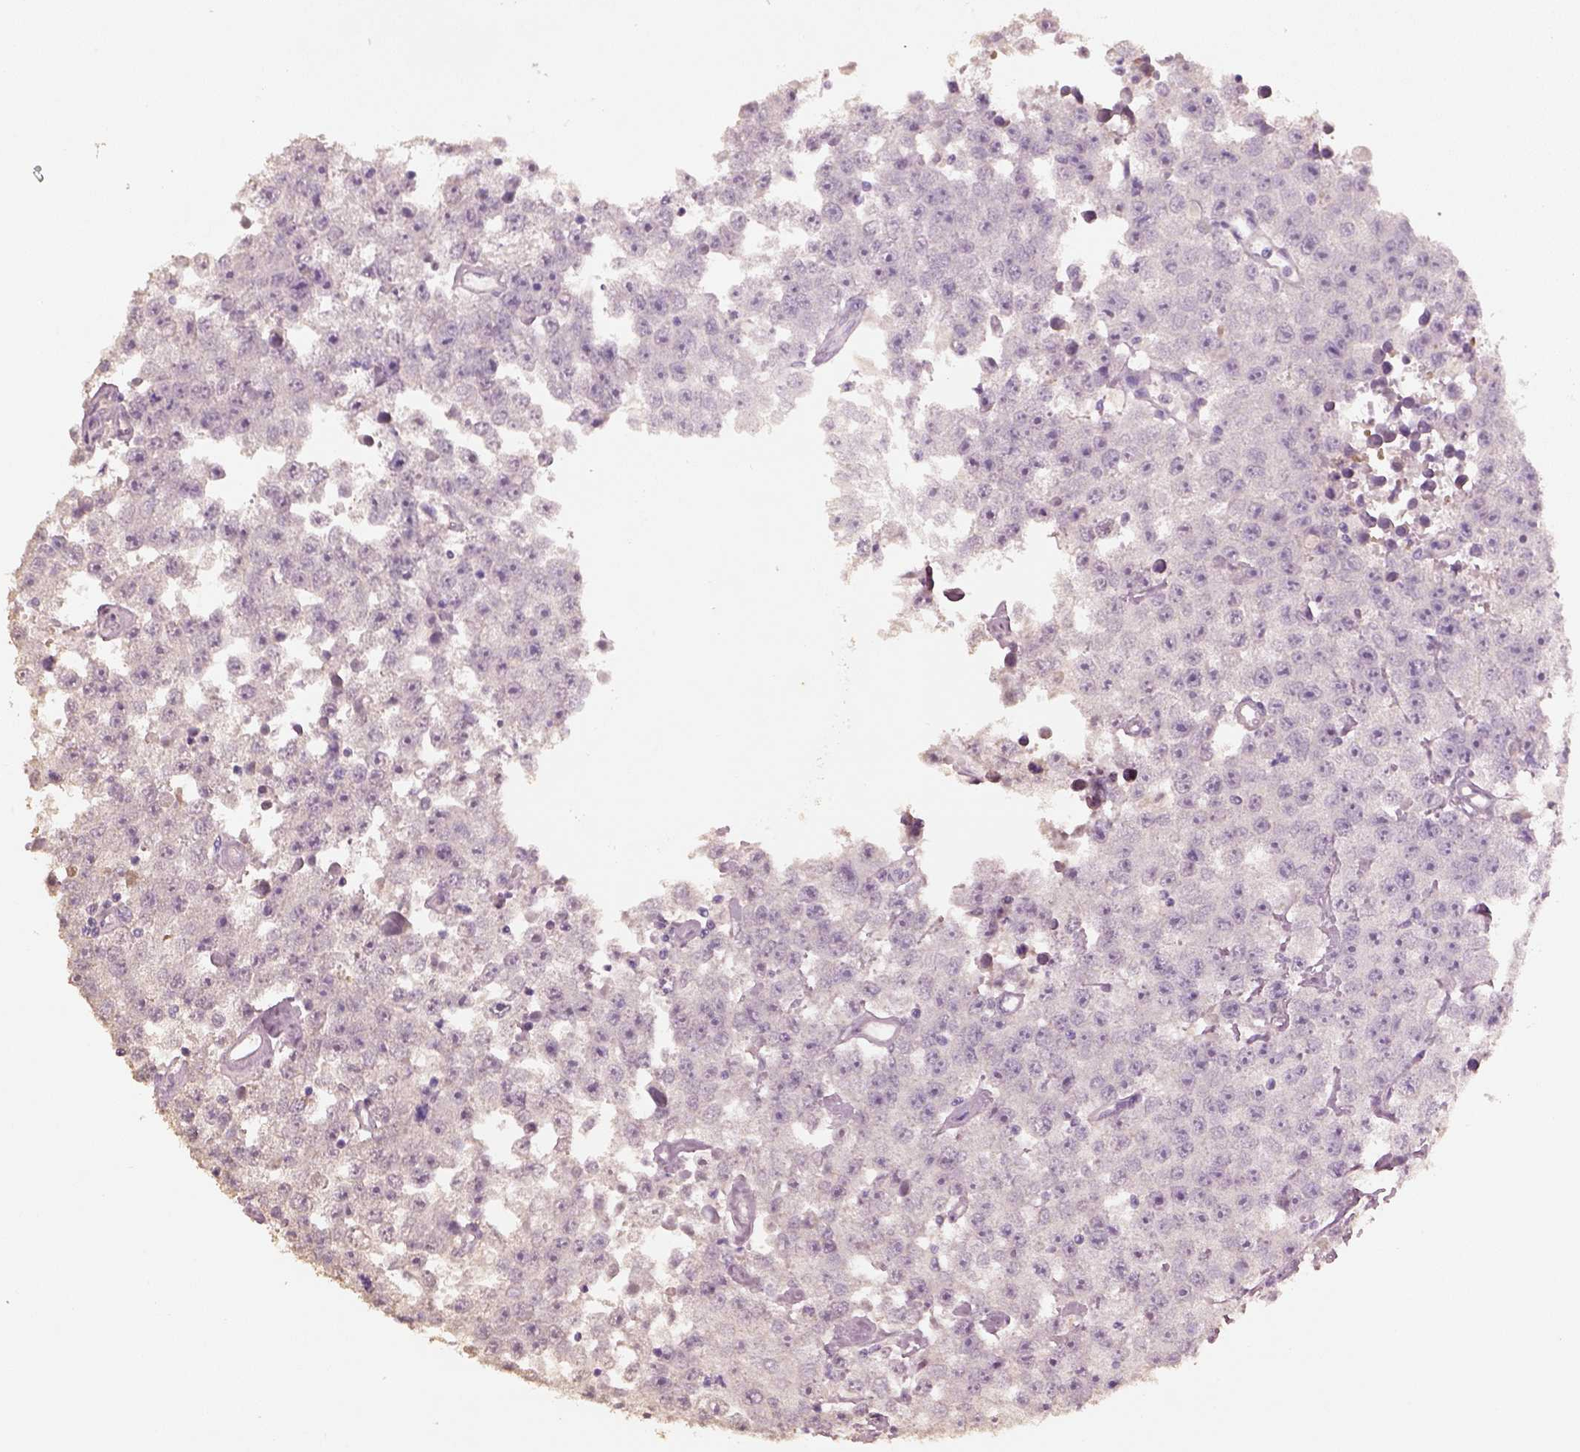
{"staining": {"intensity": "negative", "quantity": "none", "location": "none"}, "tissue": "testis cancer", "cell_type": "Tumor cells", "image_type": "cancer", "snomed": [{"axis": "morphology", "description": "Seminoma, NOS"}, {"axis": "topography", "description": "Testis"}], "caption": "High magnification brightfield microscopy of seminoma (testis) stained with DAB (brown) and counterstained with hematoxylin (blue): tumor cells show no significant expression. (DAB (3,3'-diaminobenzidine) immunohistochemistry, high magnification).", "gene": "KCNIP3", "patient": {"sex": "male", "age": 52}}